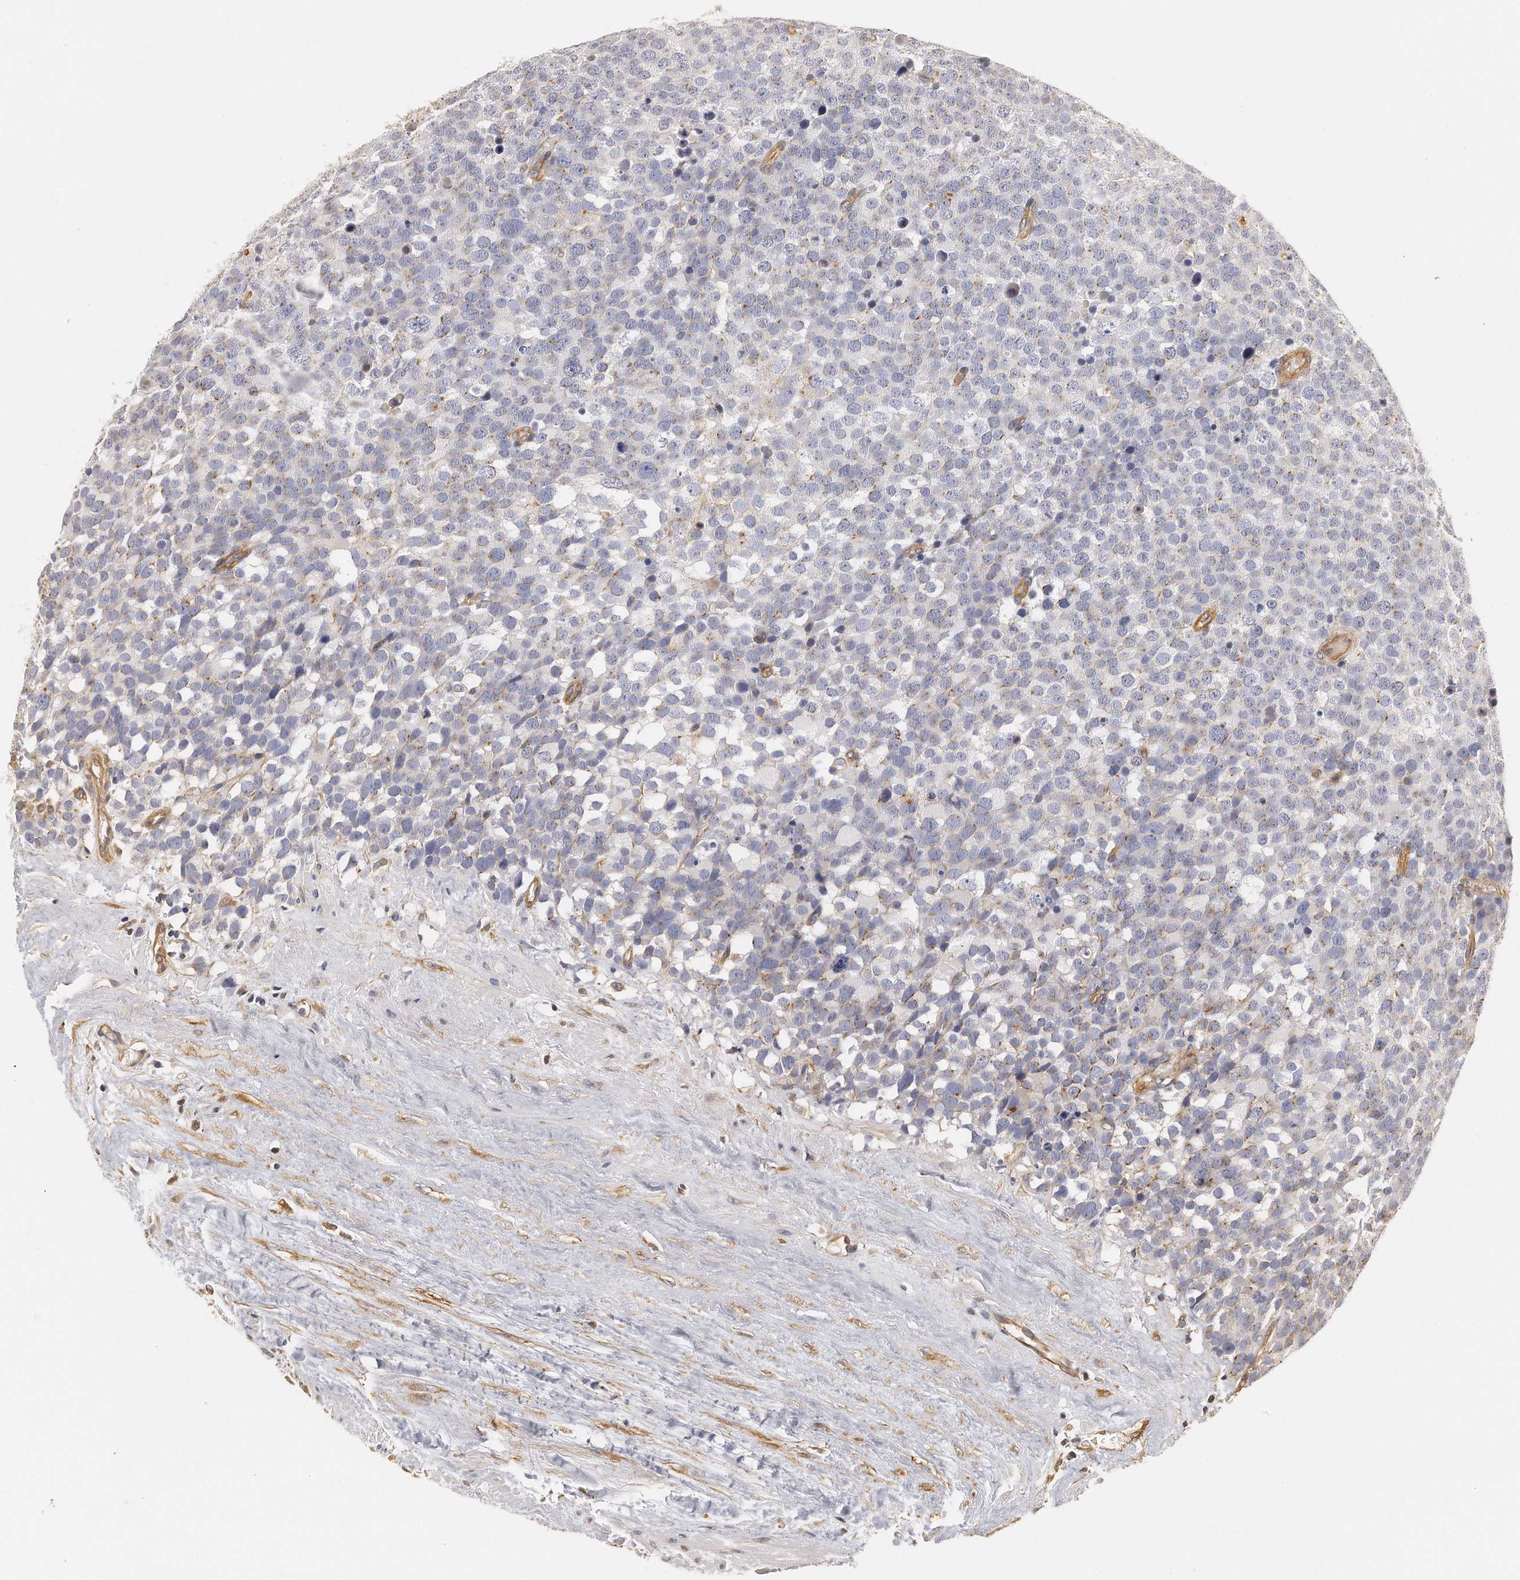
{"staining": {"intensity": "moderate", "quantity": "<25%", "location": "cytoplasmic/membranous"}, "tissue": "testis cancer", "cell_type": "Tumor cells", "image_type": "cancer", "snomed": [{"axis": "morphology", "description": "Seminoma, NOS"}, {"axis": "topography", "description": "Testis"}], "caption": "Moderate cytoplasmic/membranous positivity is appreciated in about <25% of tumor cells in testis cancer. (DAB (3,3'-diaminobenzidine) IHC with brightfield microscopy, high magnification).", "gene": "CHST7", "patient": {"sex": "male", "age": 71}}